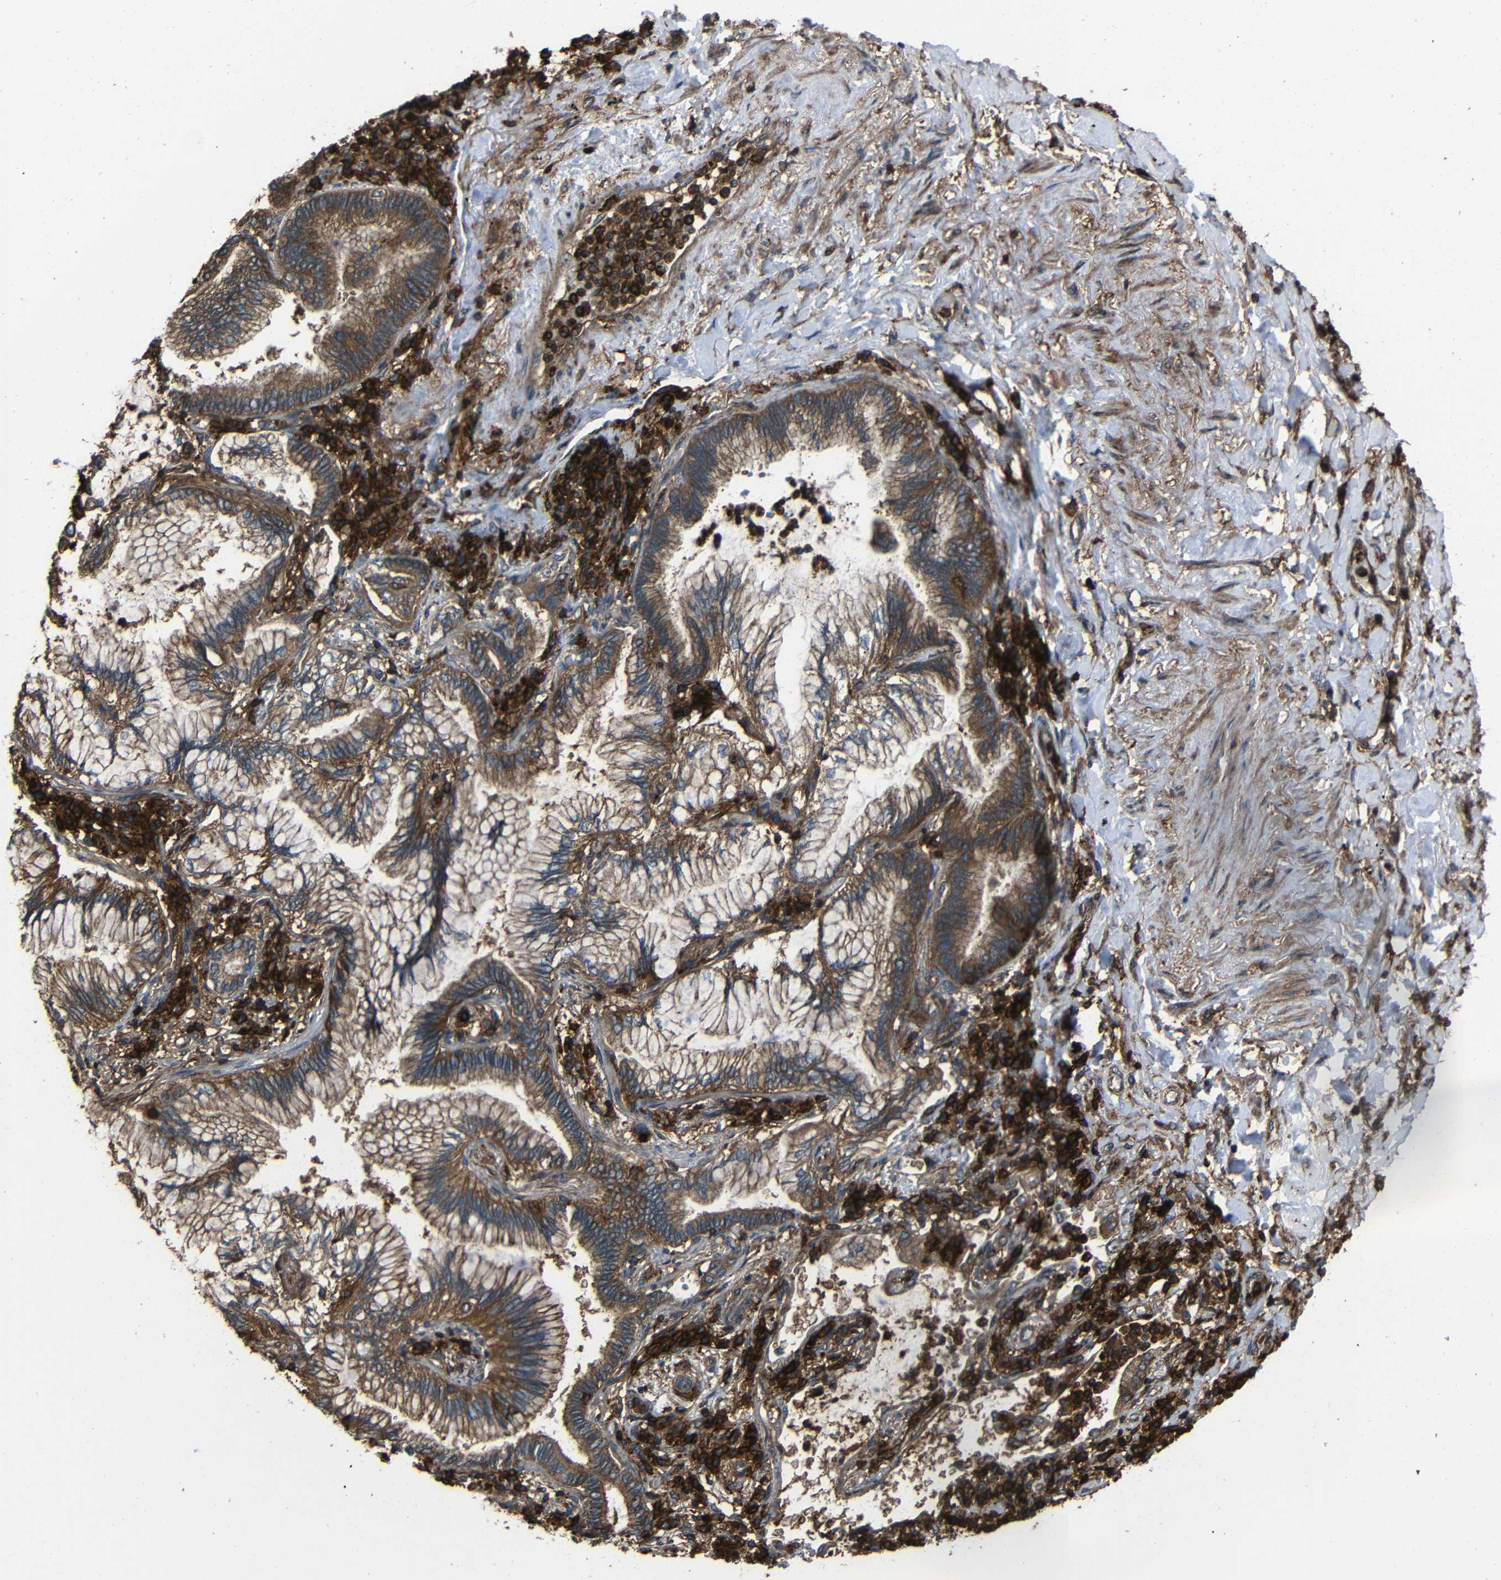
{"staining": {"intensity": "moderate", "quantity": ">75%", "location": "cytoplasmic/membranous"}, "tissue": "lung cancer", "cell_type": "Tumor cells", "image_type": "cancer", "snomed": [{"axis": "morphology", "description": "Normal tissue, NOS"}, {"axis": "morphology", "description": "Adenocarcinoma, NOS"}, {"axis": "topography", "description": "Bronchus"}, {"axis": "topography", "description": "Lung"}], "caption": "Lung cancer (adenocarcinoma) tissue shows moderate cytoplasmic/membranous positivity in about >75% of tumor cells, visualized by immunohistochemistry.", "gene": "ADGRE5", "patient": {"sex": "female", "age": 70}}